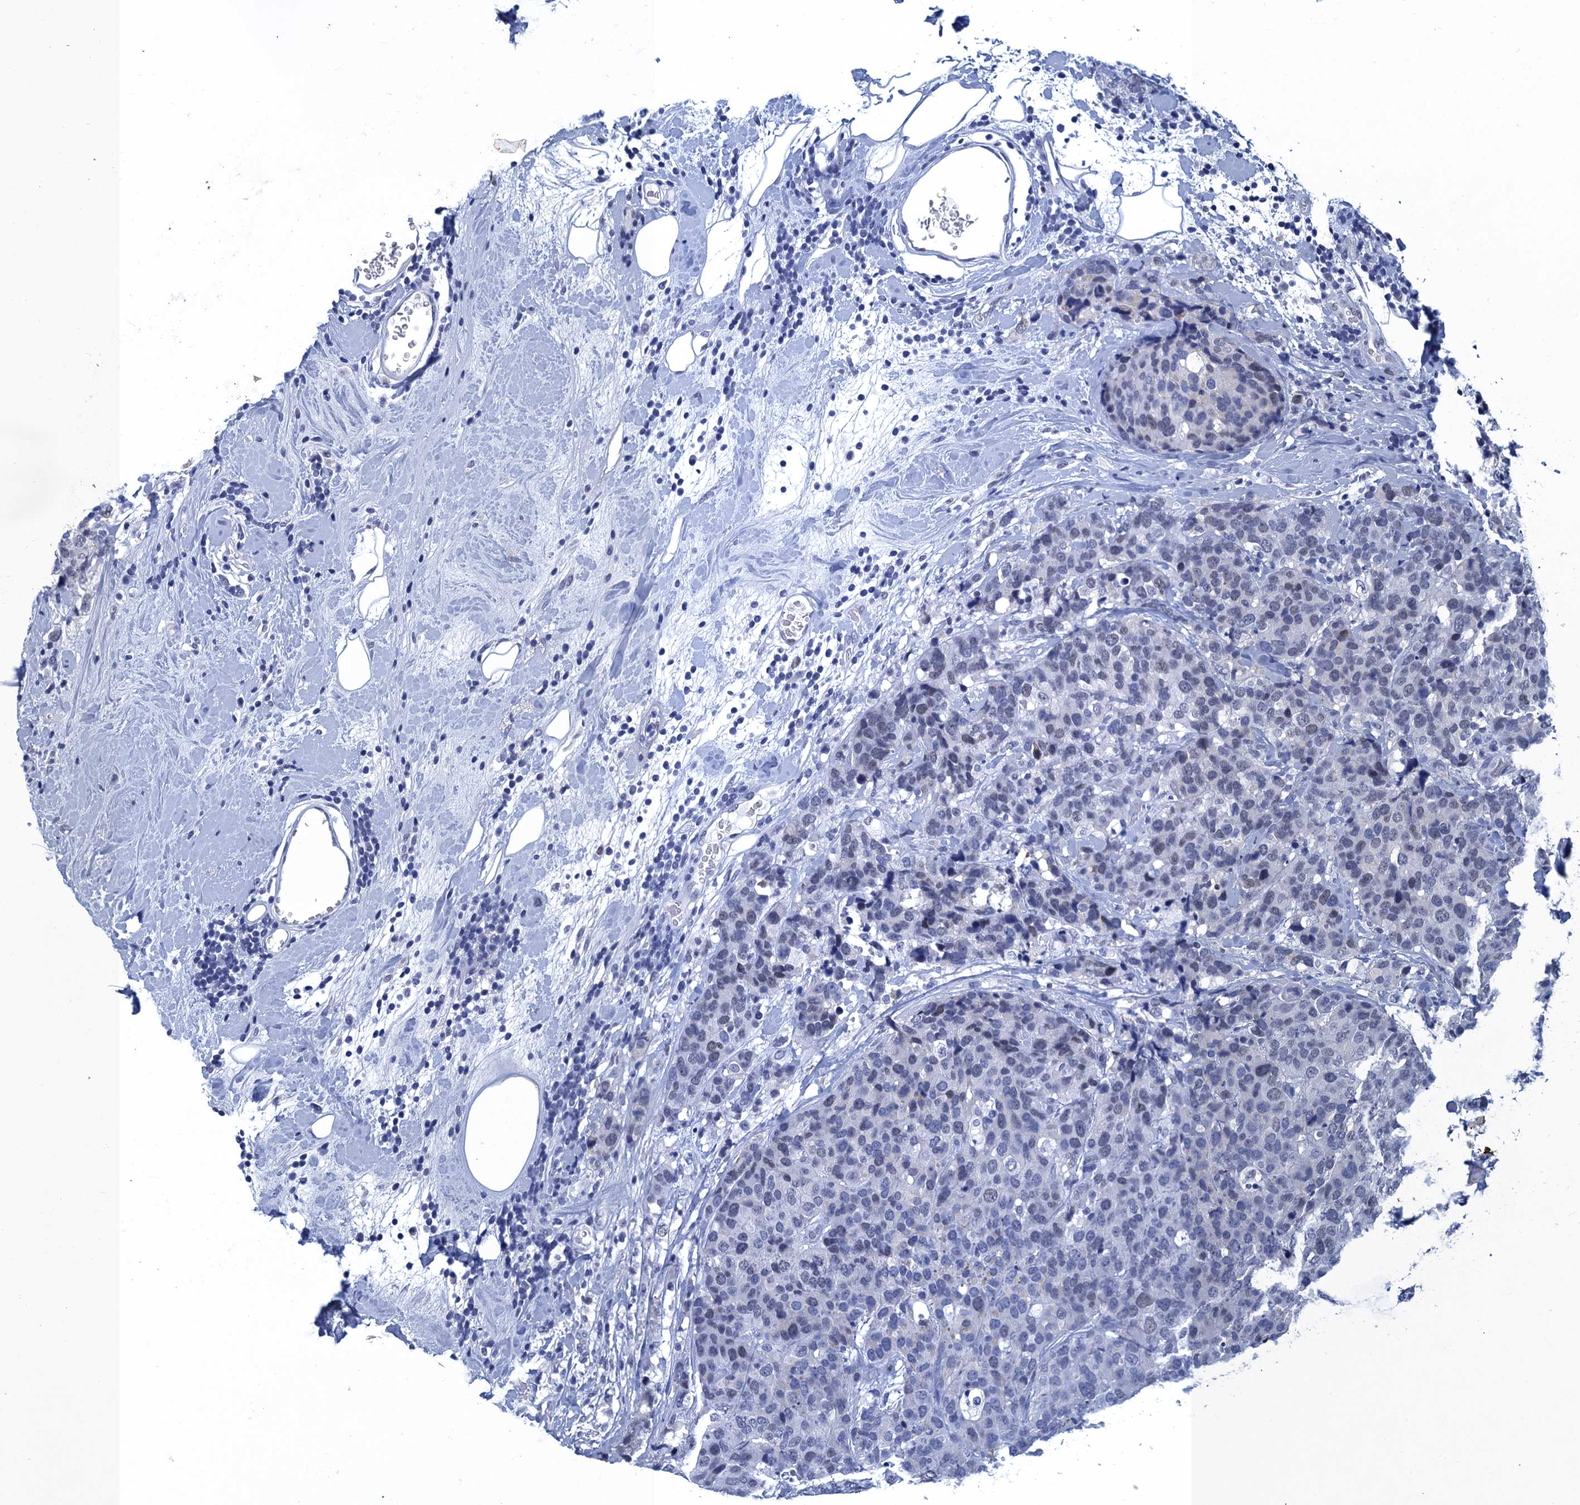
{"staining": {"intensity": "negative", "quantity": "none", "location": "none"}, "tissue": "breast cancer", "cell_type": "Tumor cells", "image_type": "cancer", "snomed": [{"axis": "morphology", "description": "Lobular carcinoma"}, {"axis": "topography", "description": "Breast"}], "caption": "This is a photomicrograph of immunohistochemistry (IHC) staining of breast lobular carcinoma, which shows no staining in tumor cells.", "gene": "GINS3", "patient": {"sex": "female", "age": 59}}